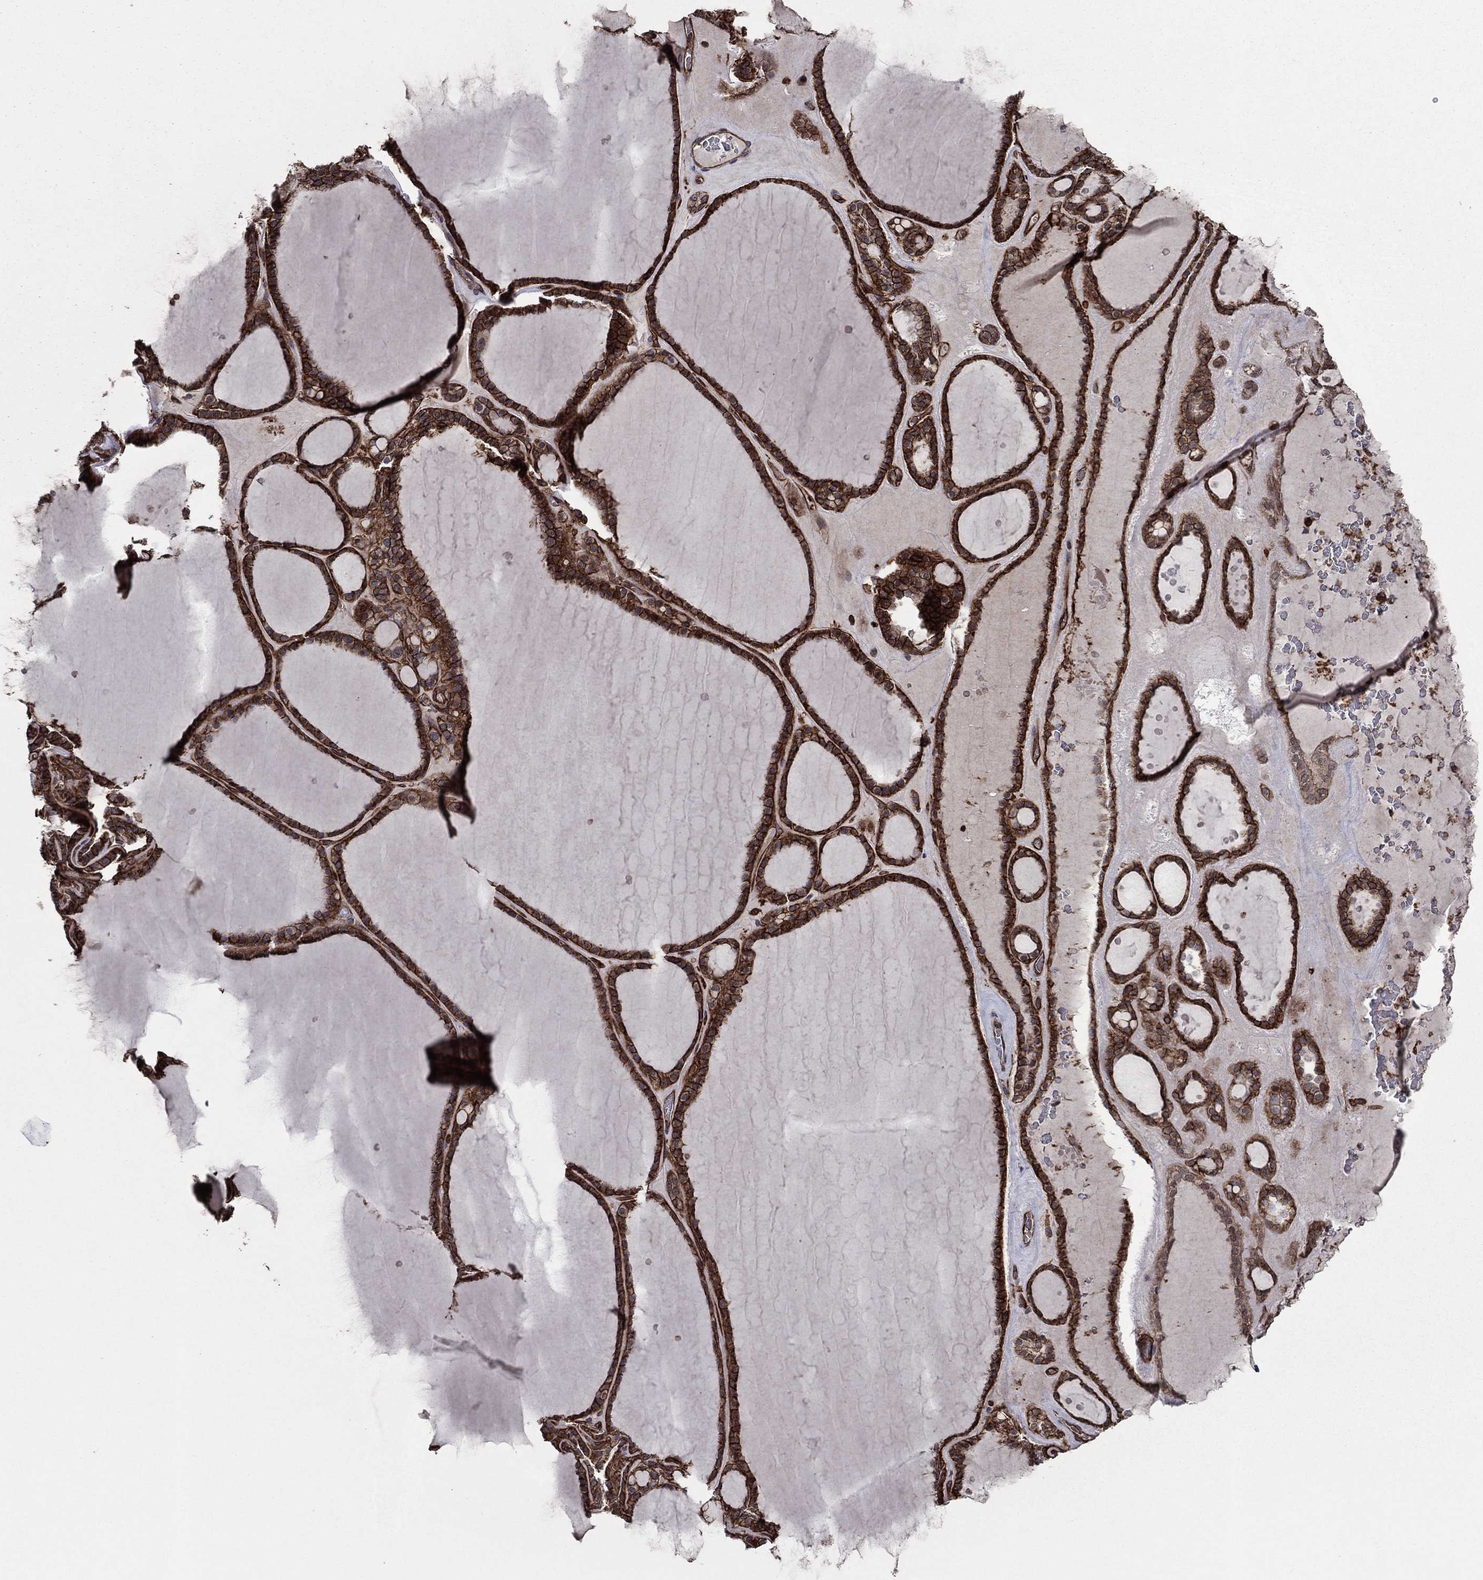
{"staining": {"intensity": "strong", "quantity": ">75%", "location": "cytoplasmic/membranous"}, "tissue": "thyroid gland", "cell_type": "Glandular cells", "image_type": "normal", "snomed": [{"axis": "morphology", "description": "Normal tissue, NOS"}, {"axis": "topography", "description": "Thyroid gland"}], "caption": "The micrograph shows immunohistochemical staining of normal thyroid gland. There is strong cytoplasmic/membranous positivity is seen in approximately >75% of glandular cells.", "gene": "PLPP3", "patient": {"sex": "male", "age": 63}}